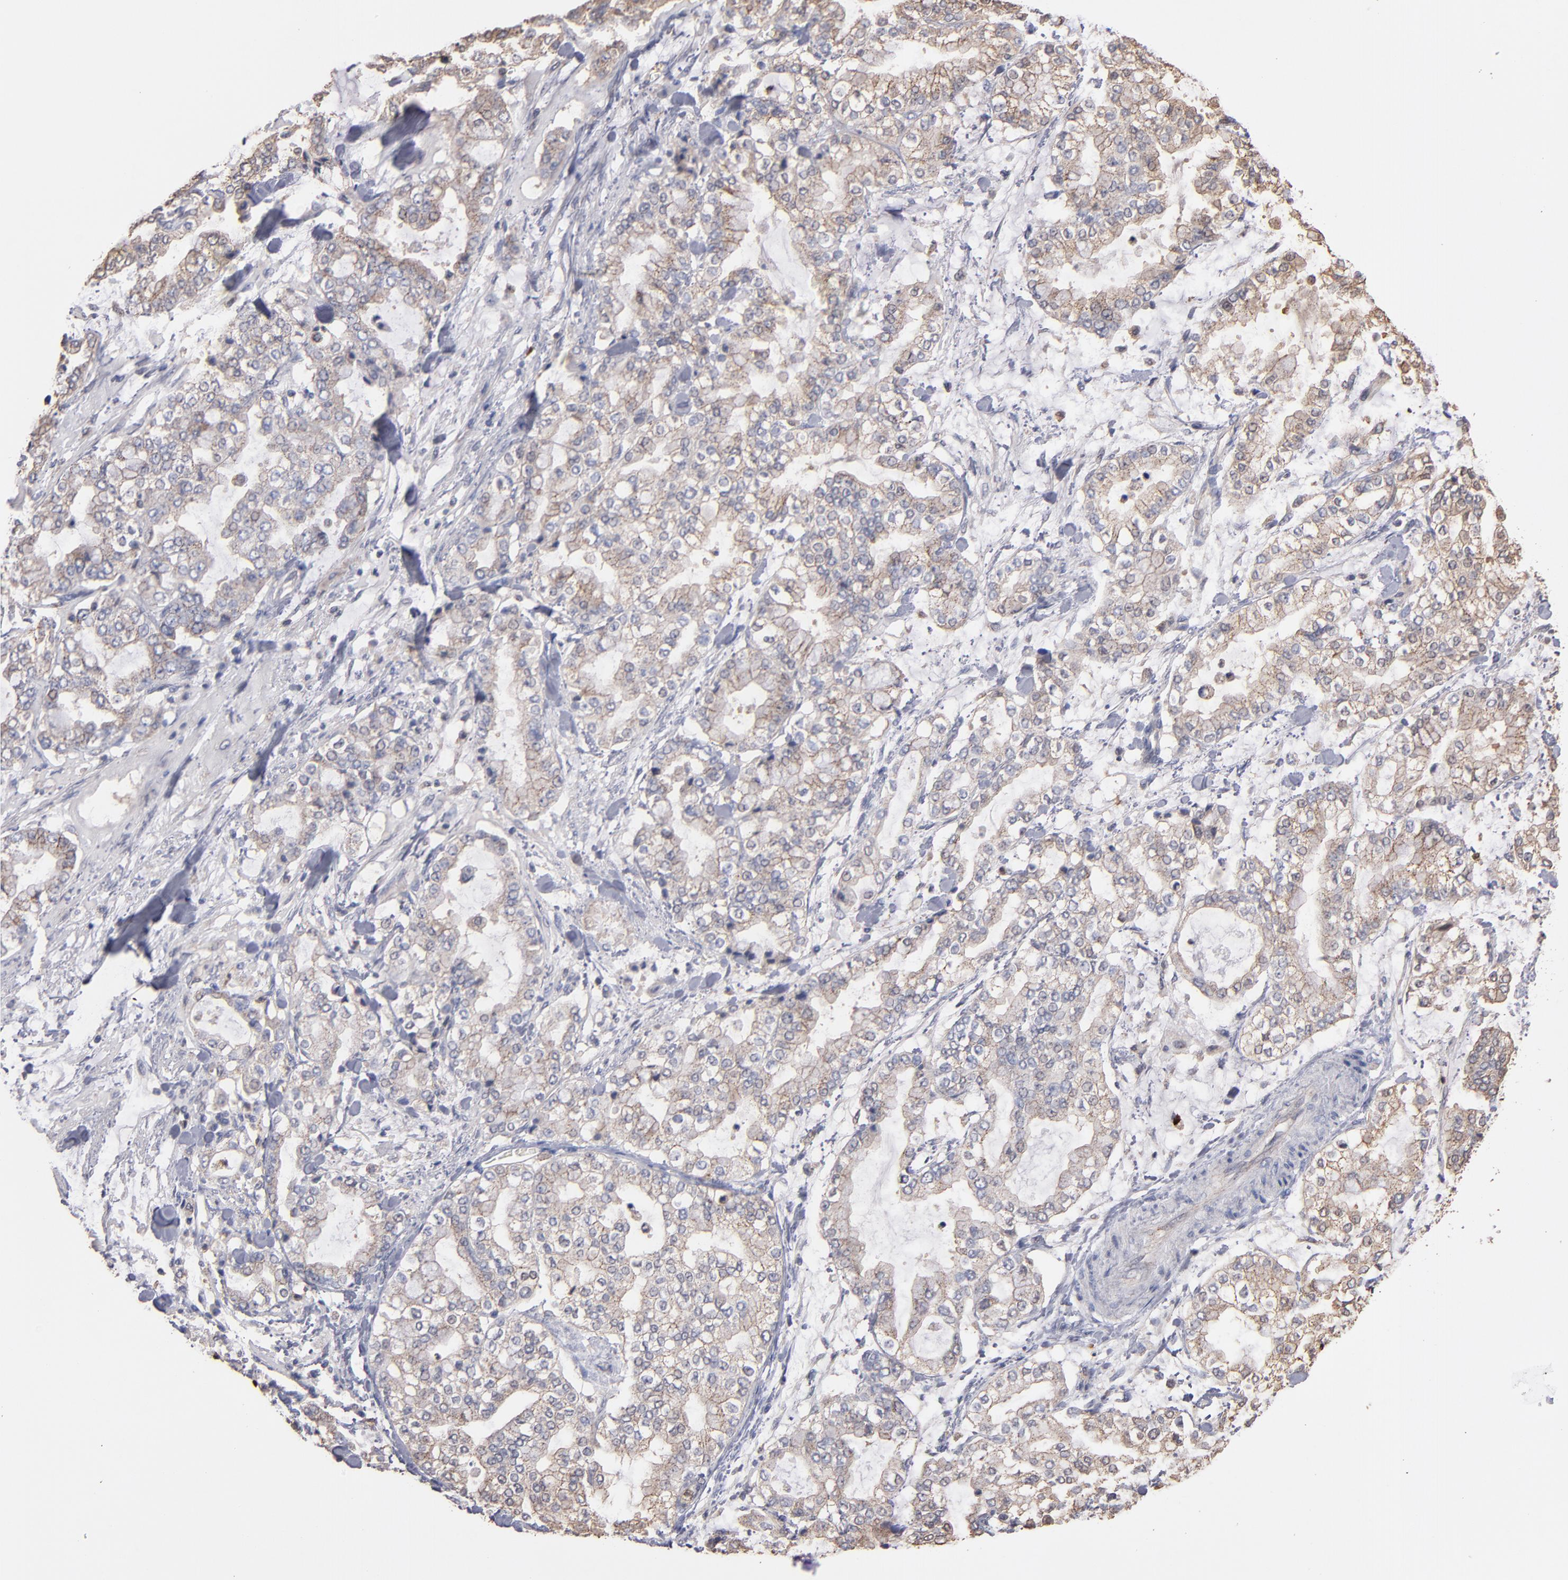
{"staining": {"intensity": "moderate", "quantity": "25%-75%", "location": "cytoplasmic/membranous"}, "tissue": "stomach cancer", "cell_type": "Tumor cells", "image_type": "cancer", "snomed": [{"axis": "morphology", "description": "Normal tissue, NOS"}, {"axis": "morphology", "description": "Adenocarcinoma, NOS"}, {"axis": "topography", "description": "Stomach, upper"}, {"axis": "topography", "description": "Stomach"}], "caption": "IHC image of adenocarcinoma (stomach) stained for a protein (brown), which shows medium levels of moderate cytoplasmic/membranous expression in about 25%-75% of tumor cells.", "gene": "RO60", "patient": {"sex": "male", "age": 76}}